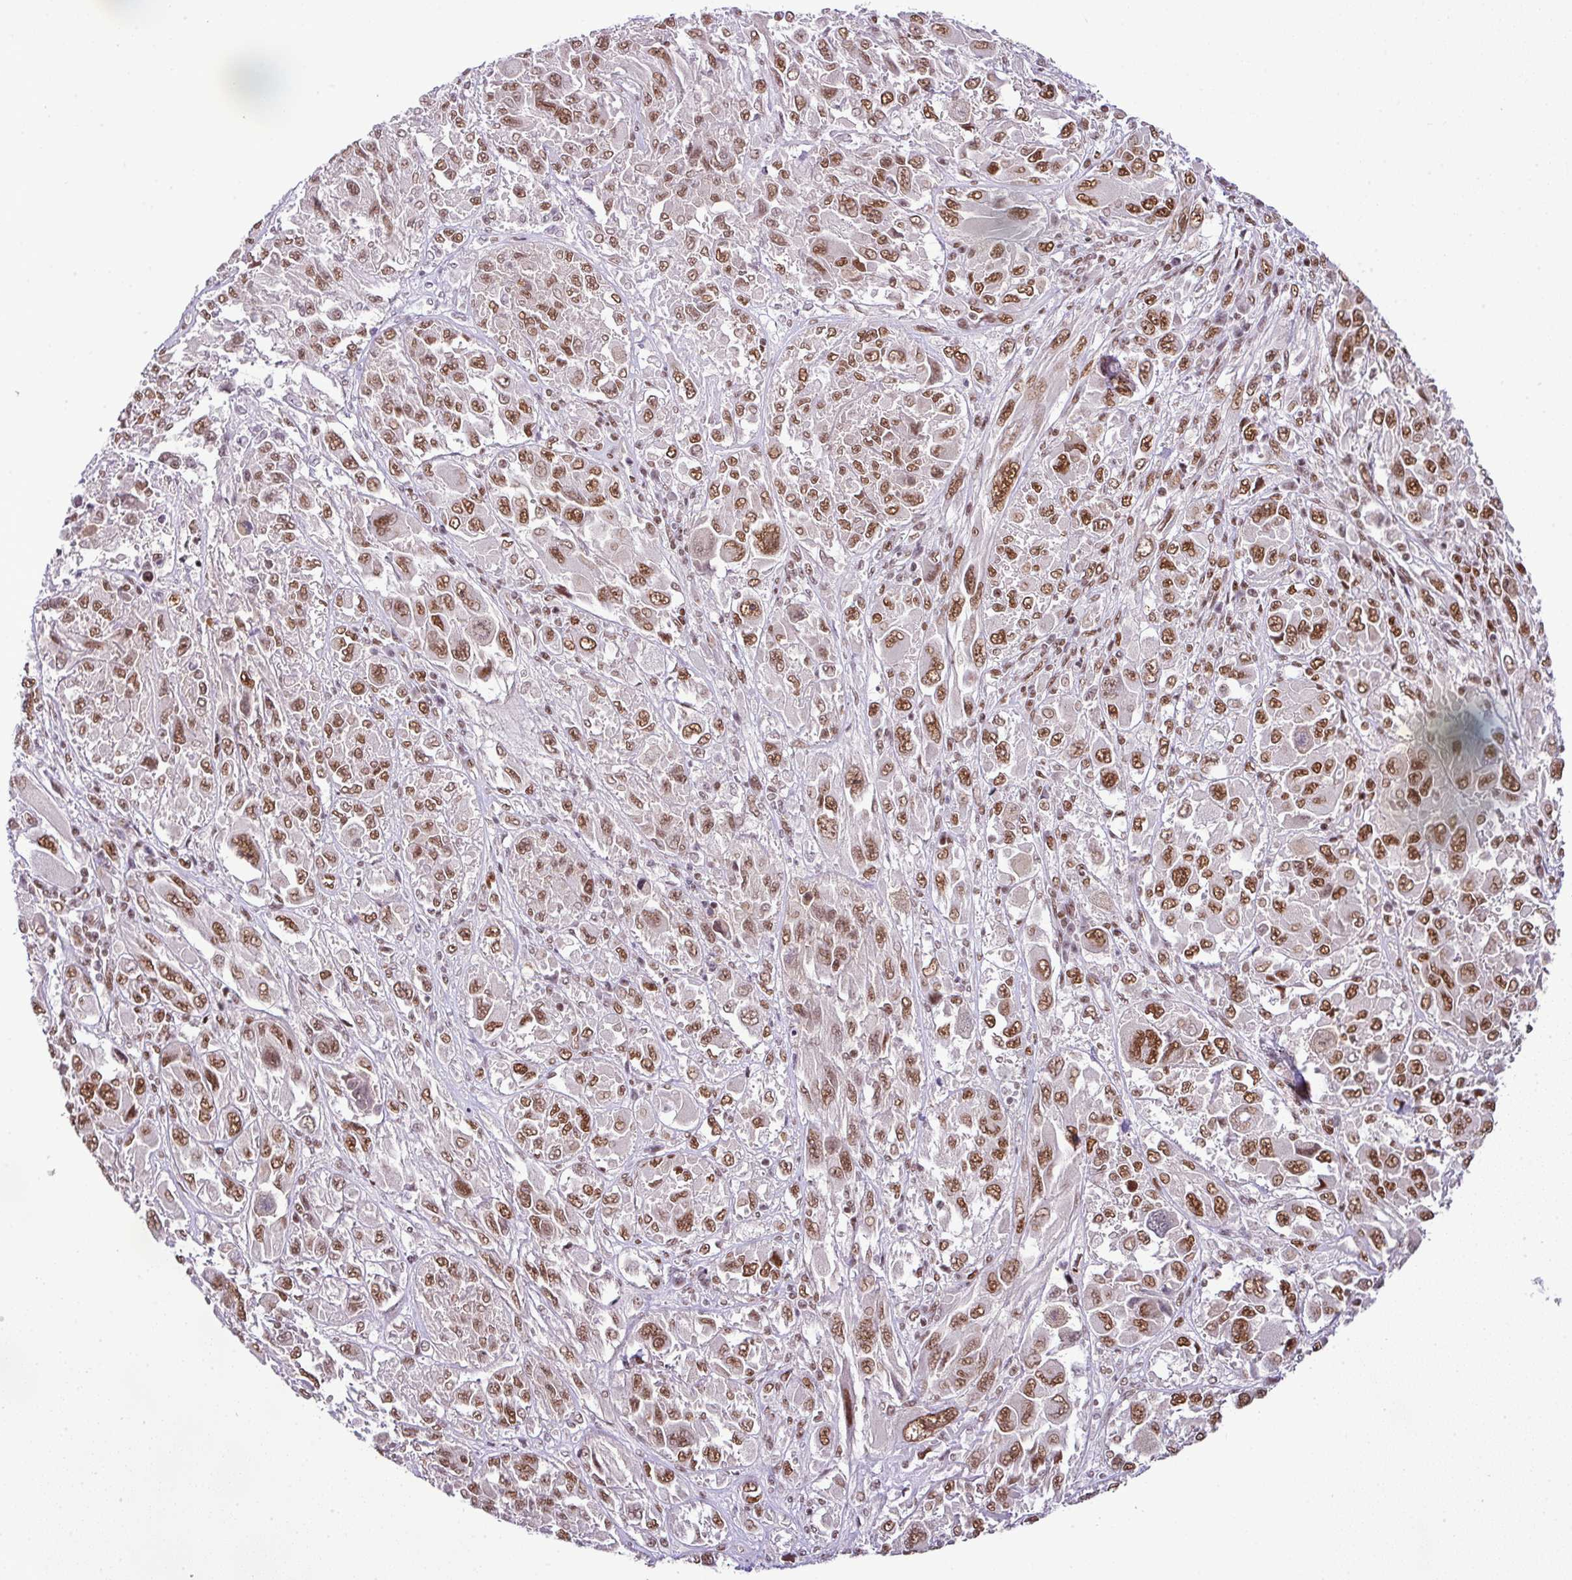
{"staining": {"intensity": "moderate", "quantity": ">75%", "location": "nuclear"}, "tissue": "melanoma", "cell_type": "Tumor cells", "image_type": "cancer", "snomed": [{"axis": "morphology", "description": "Malignant melanoma, NOS"}, {"axis": "topography", "description": "Skin"}], "caption": "Protein expression analysis of malignant melanoma shows moderate nuclear staining in approximately >75% of tumor cells.", "gene": "PGAP4", "patient": {"sex": "female", "age": 91}}